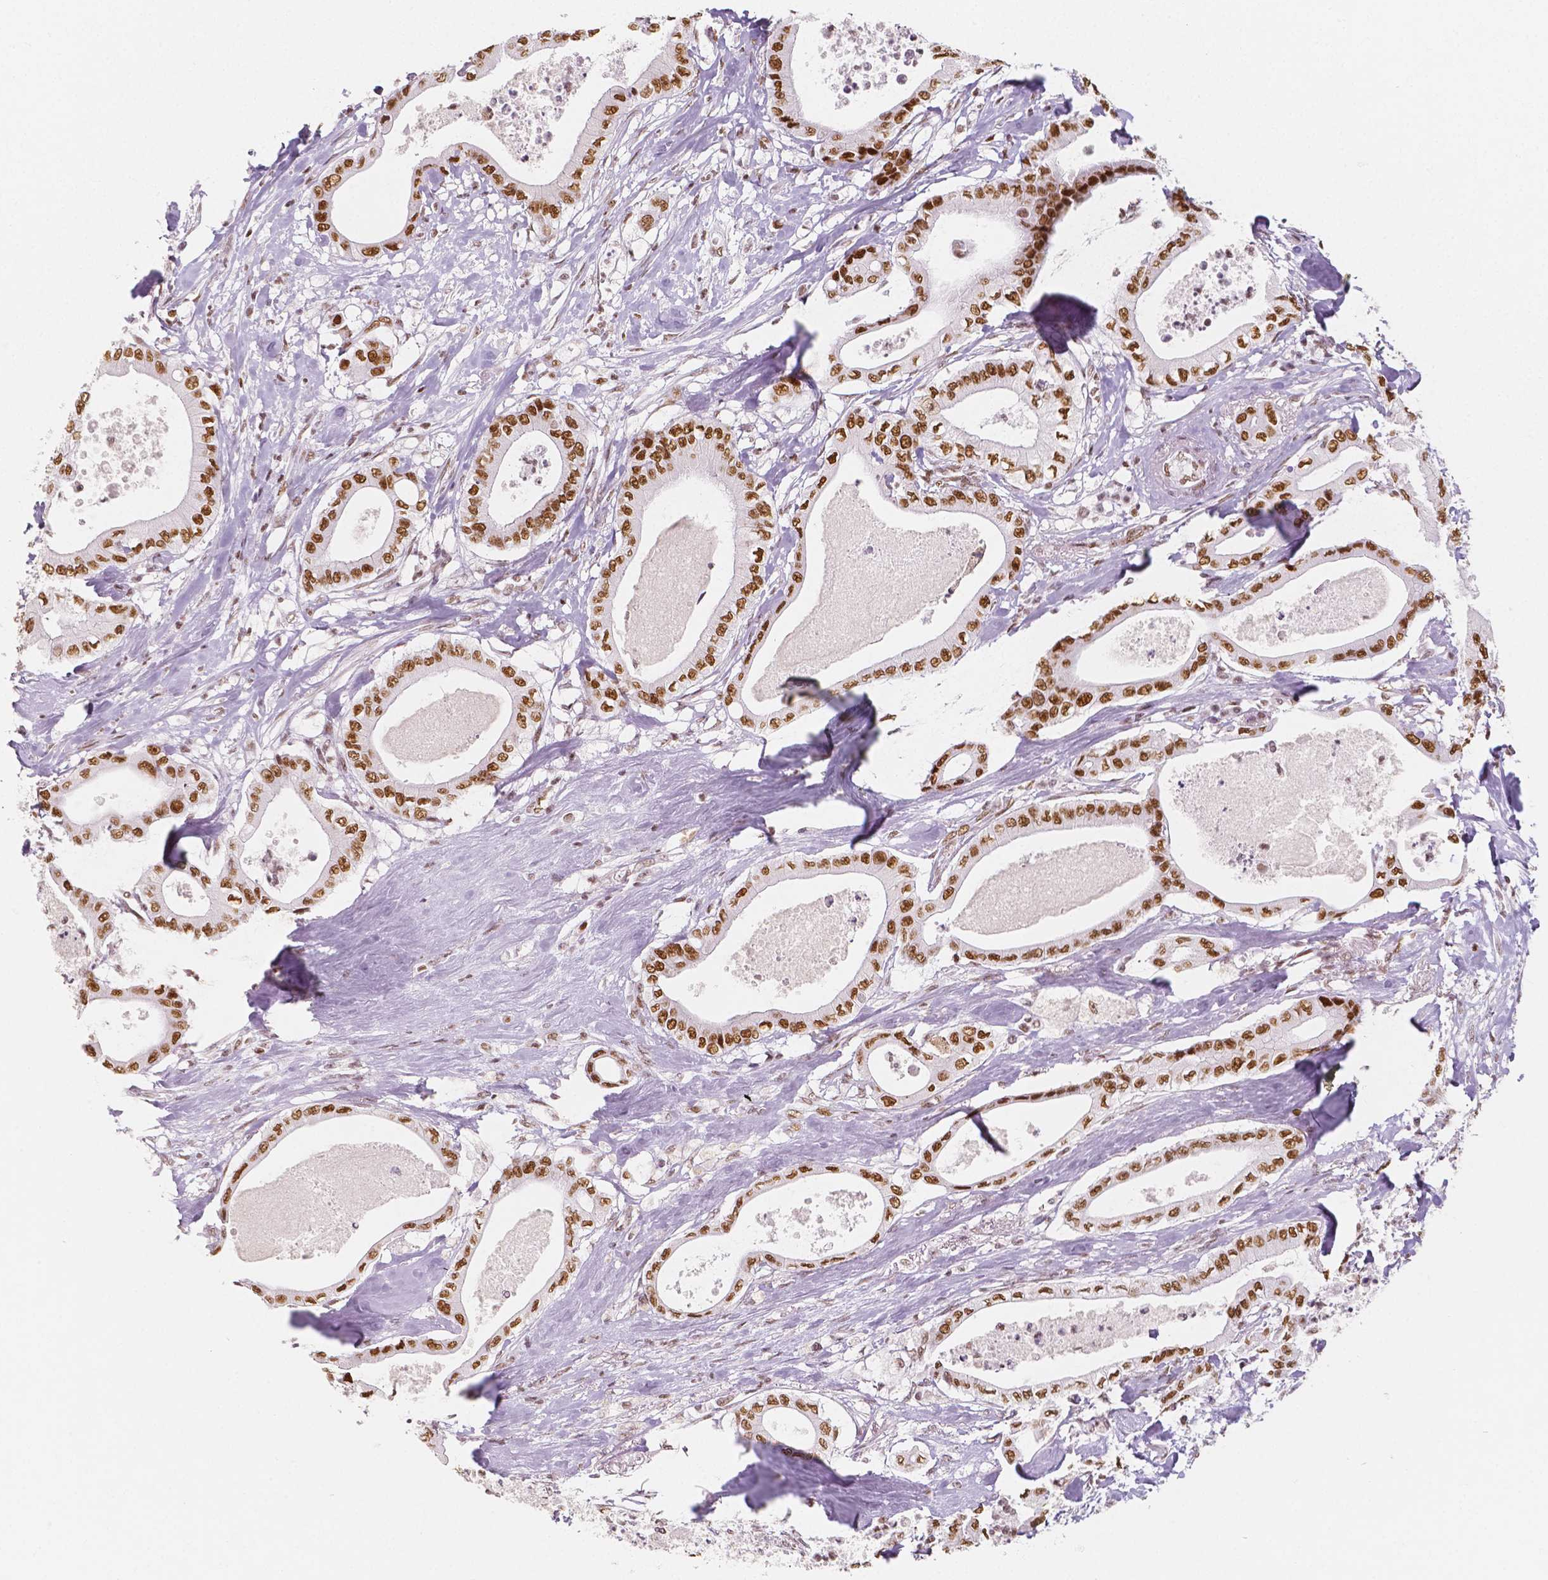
{"staining": {"intensity": "strong", "quantity": ">75%", "location": "nuclear"}, "tissue": "pancreatic cancer", "cell_type": "Tumor cells", "image_type": "cancer", "snomed": [{"axis": "morphology", "description": "Adenocarcinoma, NOS"}, {"axis": "topography", "description": "Pancreas"}], "caption": "DAB (3,3'-diaminobenzidine) immunohistochemical staining of pancreatic adenocarcinoma displays strong nuclear protein staining in approximately >75% of tumor cells.", "gene": "HDAC1", "patient": {"sex": "male", "age": 71}}